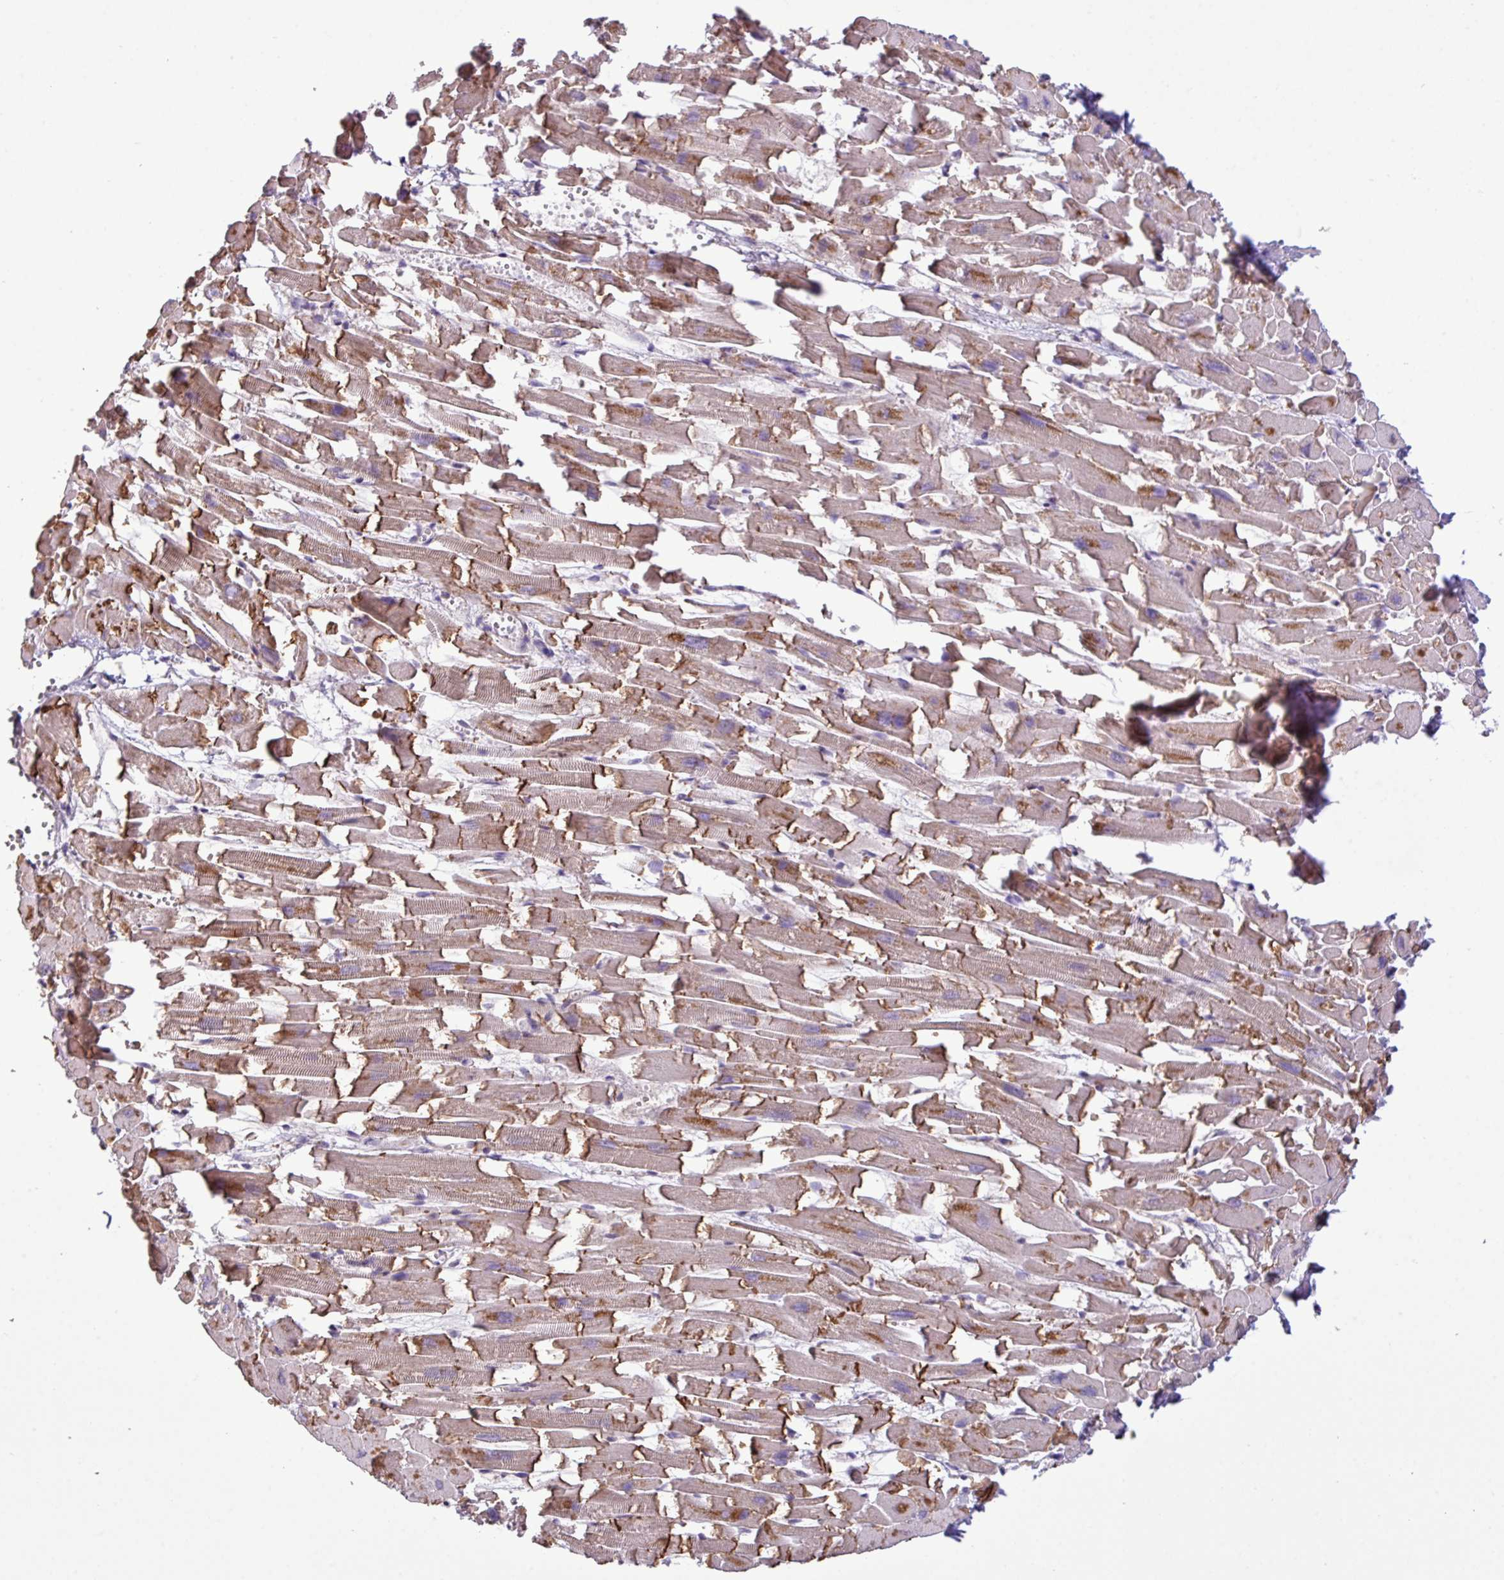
{"staining": {"intensity": "strong", "quantity": ">75%", "location": "cytoplasmic/membranous"}, "tissue": "heart muscle", "cell_type": "Cardiomyocytes", "image_type": "normal", "snomed": [{"axis": "morphology", "description": "Normal tissue, NOS"}, {"axis": "topography", "description": "Heart"}], "caption": "Protein staining of unremarkable heart muscle reveals strong cytoplasmic/membranous staining in approximately >75% of cardiomyocytes.", "gene": "XIAP", "patient": {"sex": "female", "age": 64}}